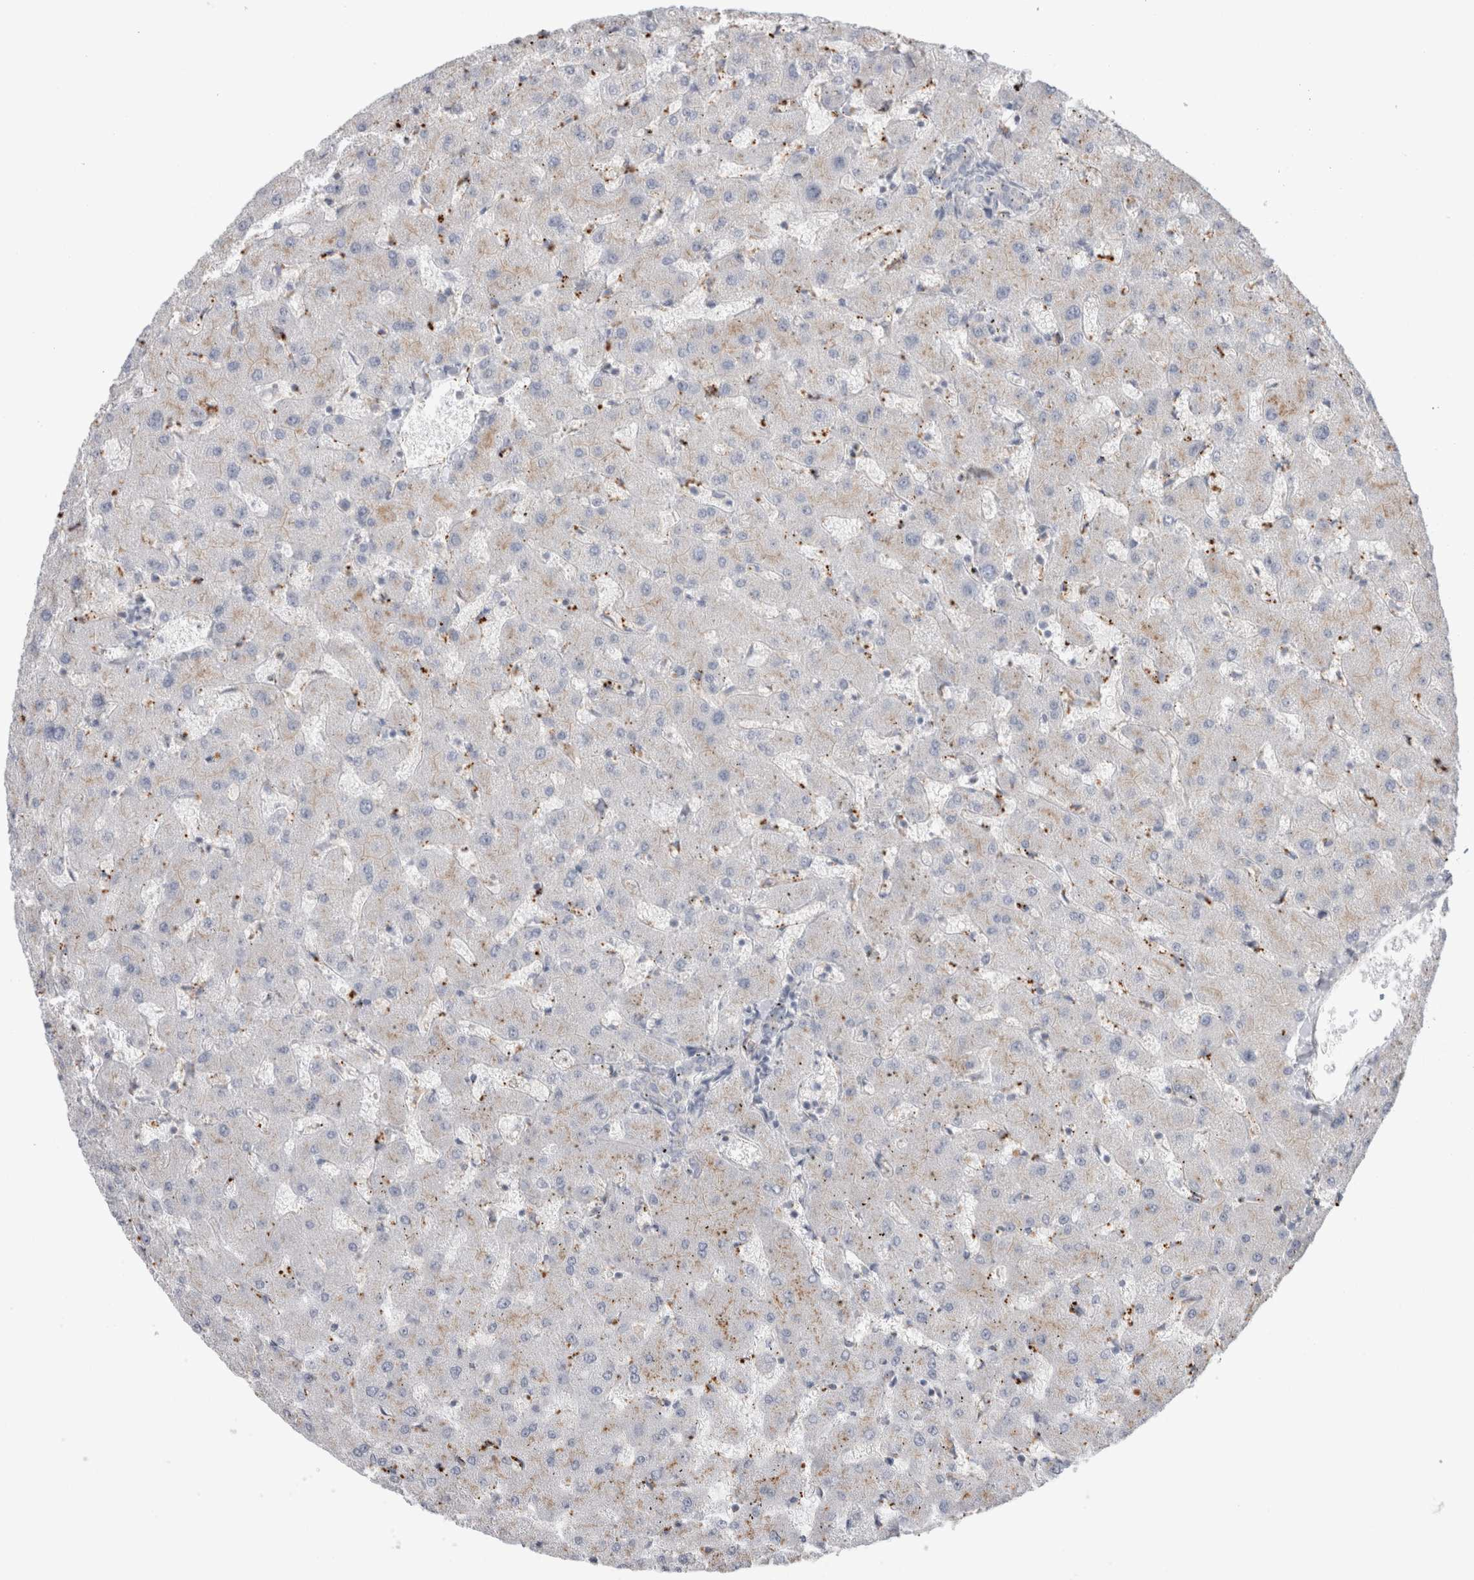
{"staining": {"intensity": "negative", "quantity": "none", "location": "none"}, "tissue": "liver", "cell_type": "Cholangiocytes", "image_type": "normal", "snomed": [{"axis": "morphology", "description": "Normal tissue, NOS"}, {"axis": "topography", "description": "Liver"}], "caption": "Image shows no protein expression in cholangiocytes of benign liver. The staining is performed using DAB brown chromogen with nuclei counter-stained in using hematoxylin.", "gene": "ANKMY1", "patient": {"sex": "female", "age": 63}}